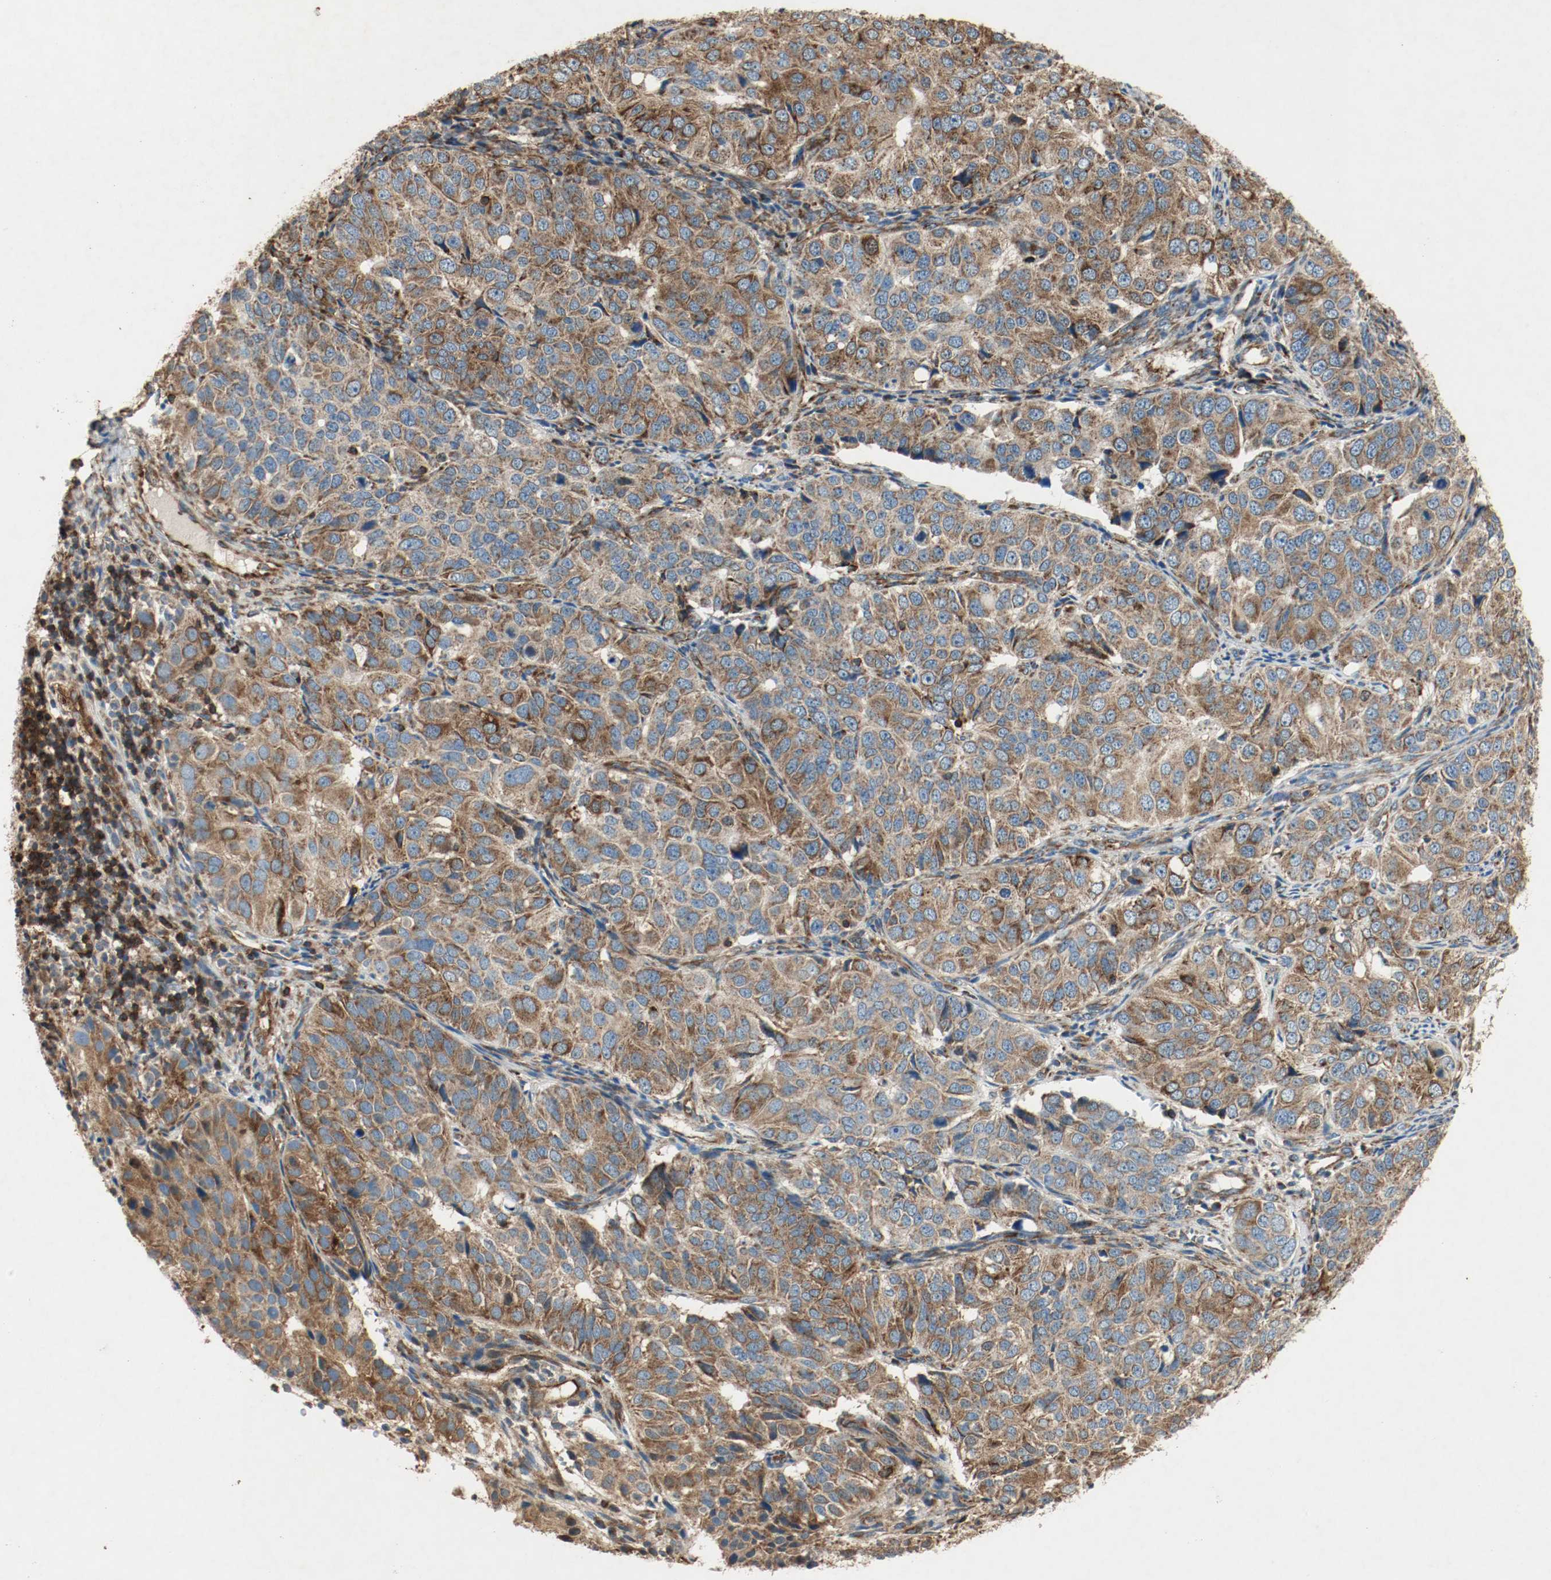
{"staining": {"intensity": "strong", "quantity": ">75%", "location": "cytoplasmic/membranous"}, "tissue": "ovarian cancer", "cell_type": "Tumor cells", "image_type": "cancer", "snomed": [{"axis": "morphology", "description": "Carcinoma, endometroid"}, {"axis": "topography", "description": "Ovary"}], "caption": "A histopathology image of ovarian endometroid carcinoma stained for a protein shows strong cytoplasmic/membranous brown staining in tumor cells.", "gene": "PLCG1", "patient": {"sex": "female", "age": 51}}